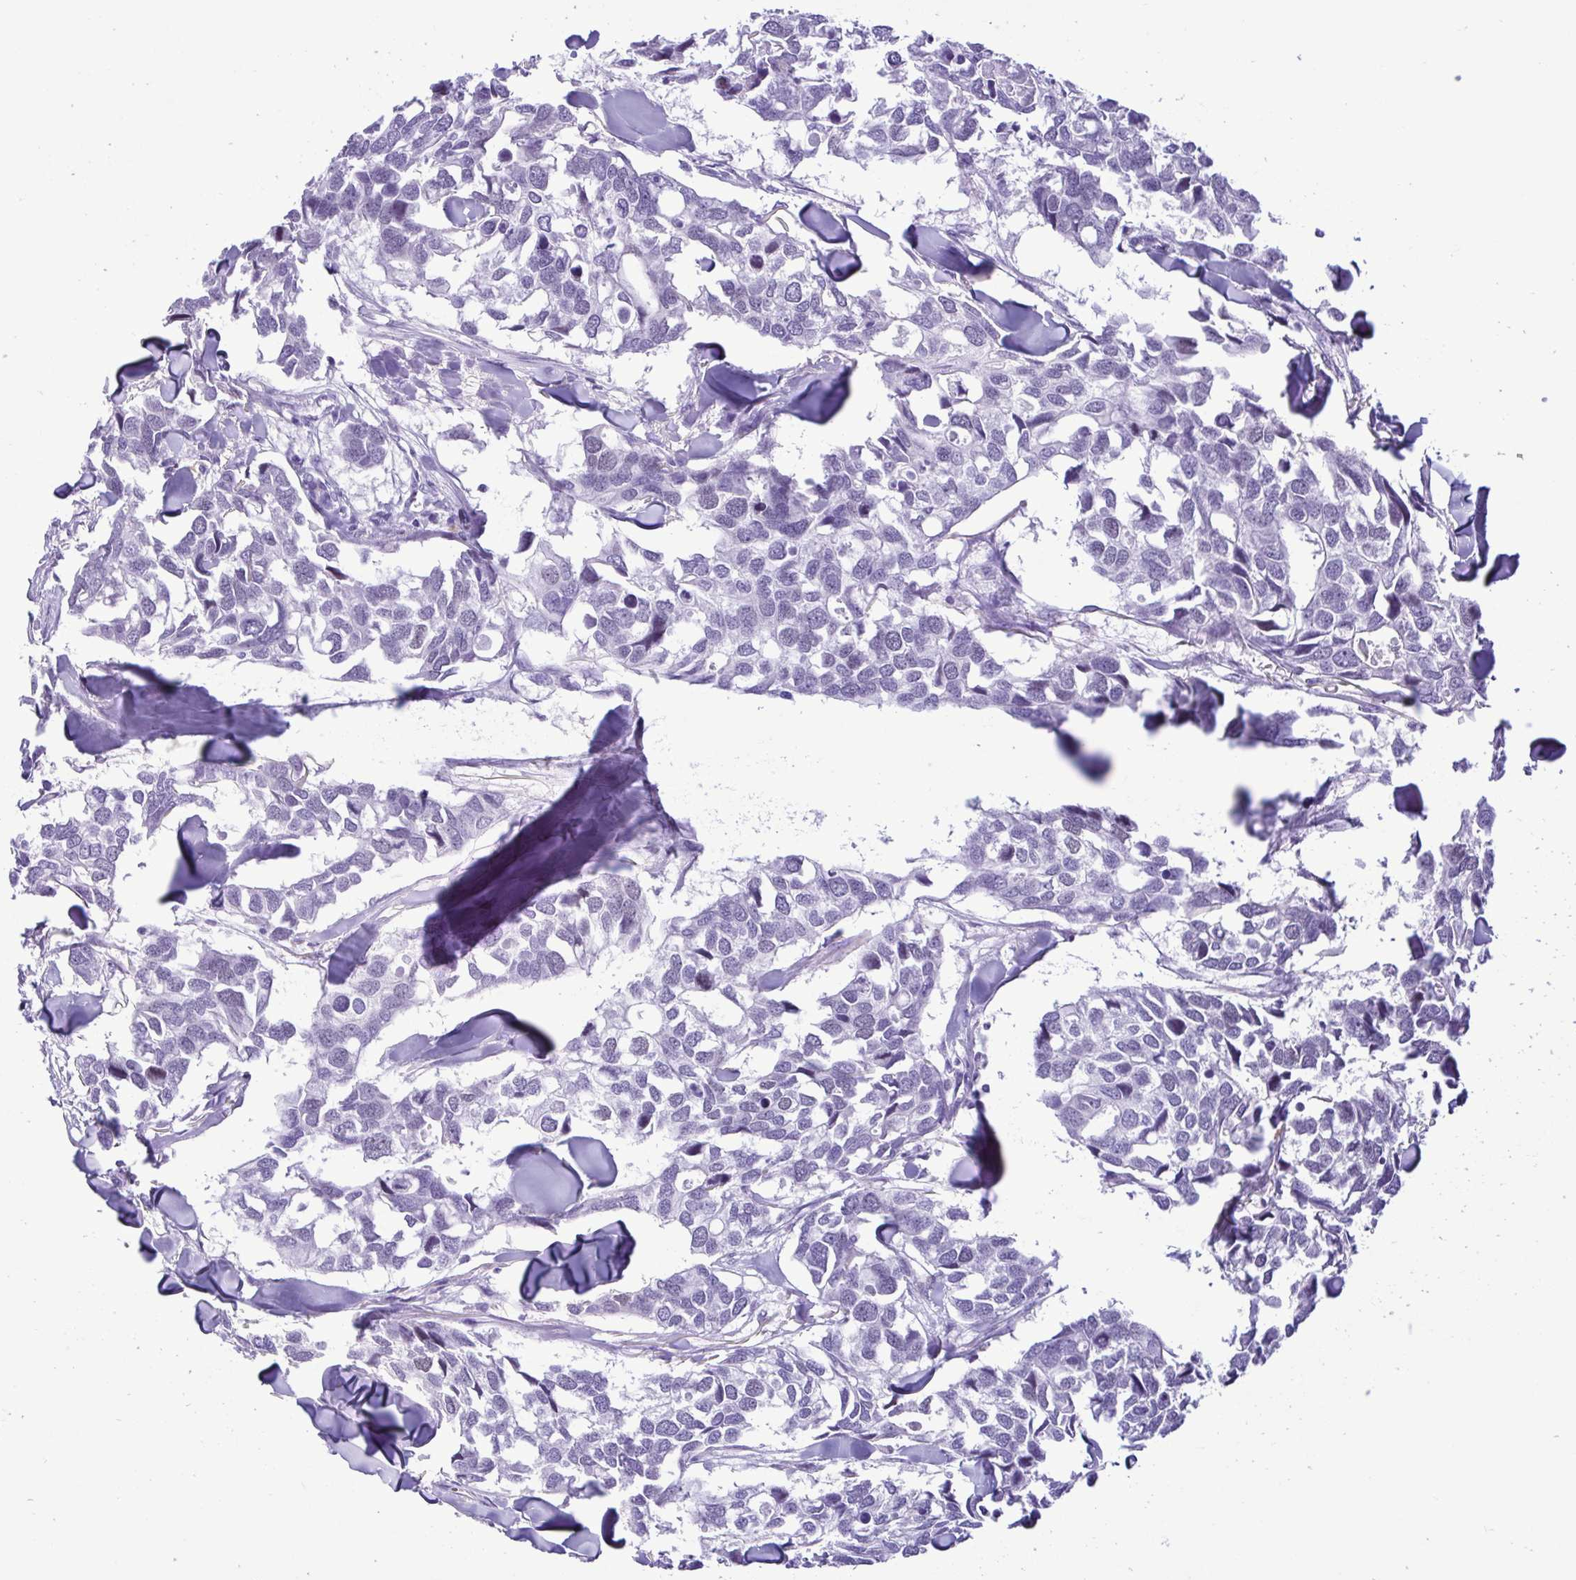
{"staining": {"intensity": "negative", "quantity": "none", "location": "none"}, "tissue": "breast cancer", "cell_type": "Tumor cells", "image_type": "cancer", "snomed": [{"axis": "morphology", "description": "Duct carcinoma"}, {"axis": "topography", "description": "Breast"}], "caption": "Invasive ductal carcinoma (breast) was stained to show a protein in brown. There is no significant expression in tumor cells. The staining was performed using DAB (3,3'-diaminobenzidine) to visualize the protein expression in brown, while the nuclei were stained in blue with hematoxylin (Magnification: 20x).", "gene": "SPATA16", "patient": {"sex": "female", "age": 83}}